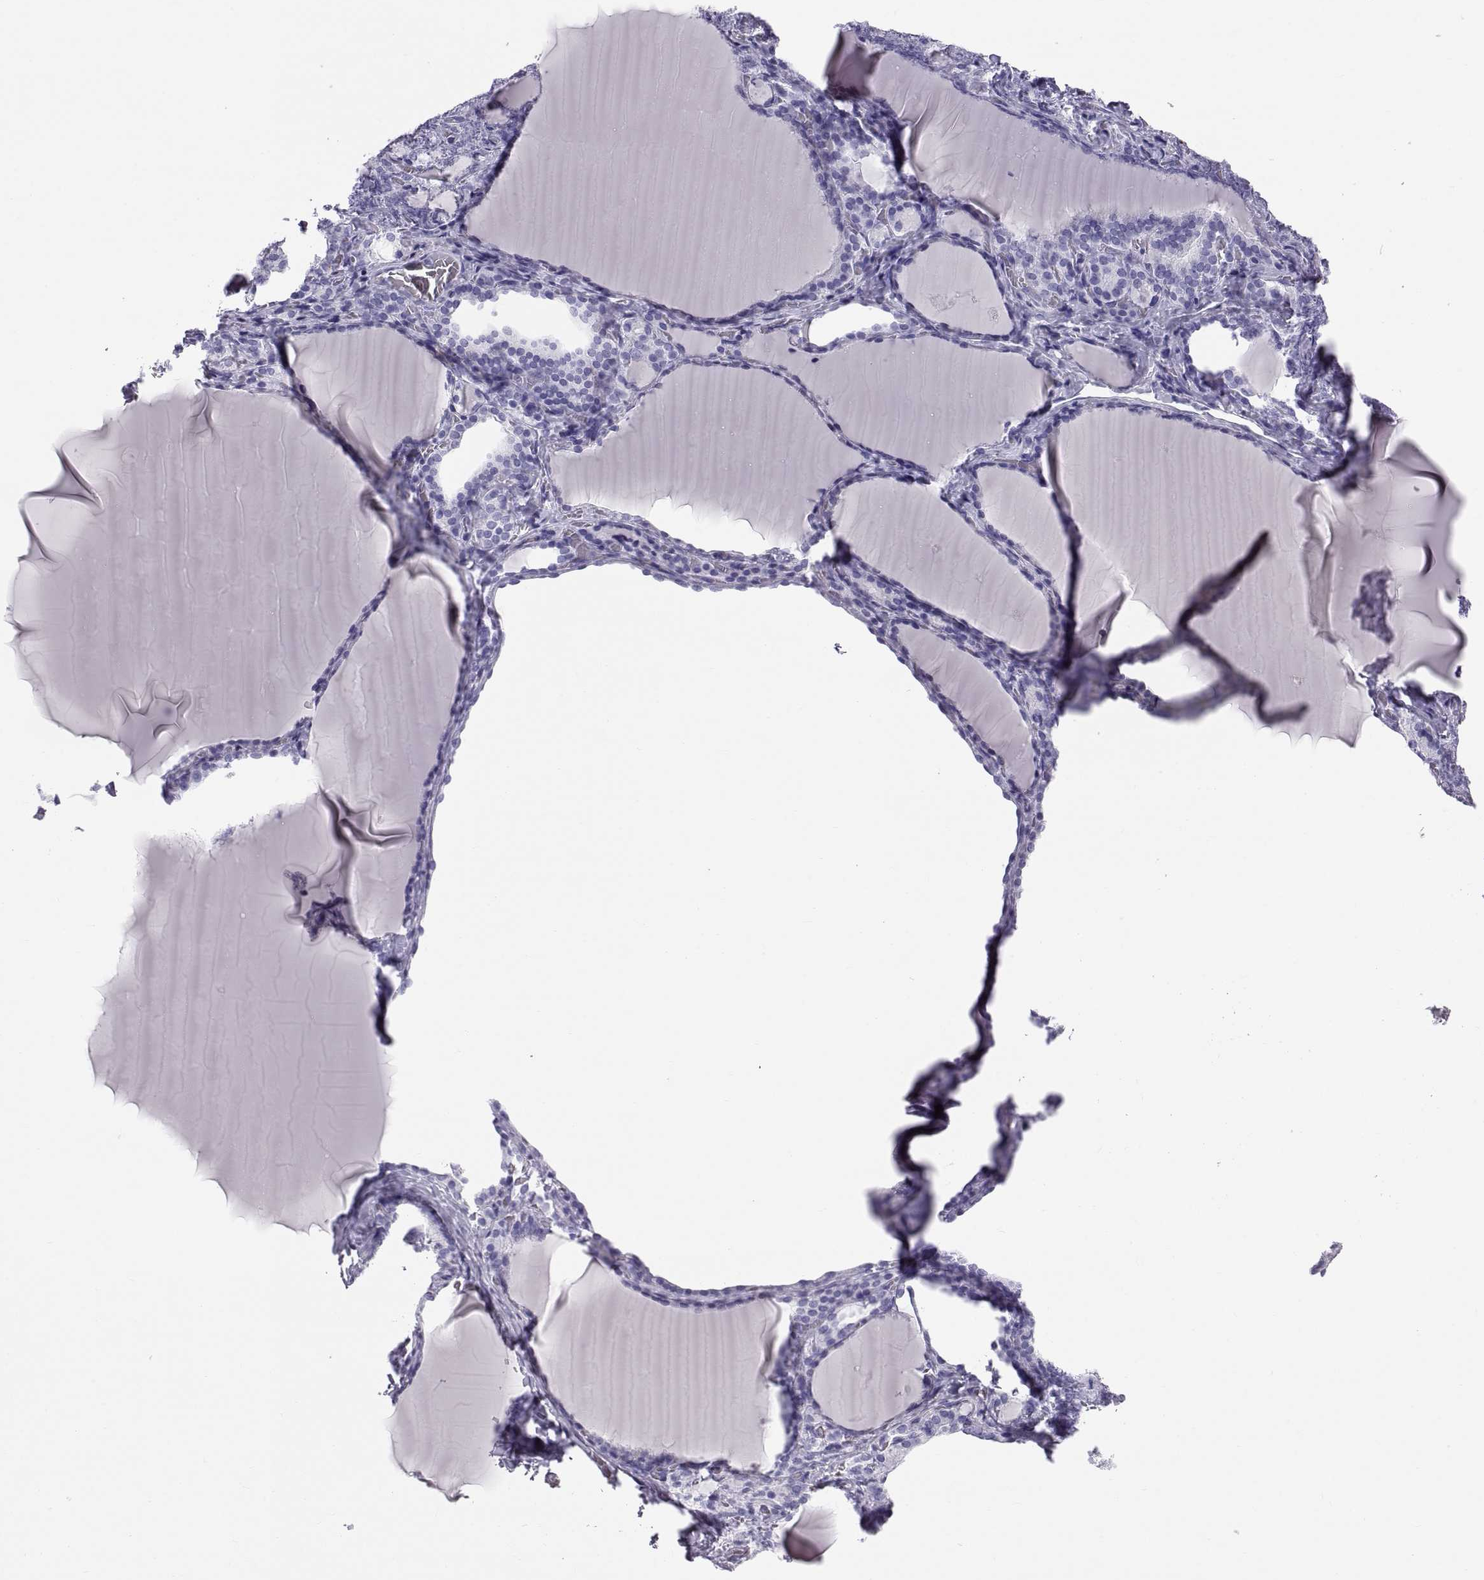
{"staining": {"intensity": "negative", "quantity": "none", "location": "none"}, "tissue": "thyroid gland", "cell_type": "Glandular cells", "image_type": "normal", "snomed": [{"axis": "morphology", "description": "Normal tissue, NOS"}, {"axis": "morphology", "description": "Hyperplasia, NOS"}, {"axis": "topography", "description": "Thyroid gland"}], "caption": "High power microscopy micrograph of an IHC histopathology image of benign thyroid gland, revealing no significant positivity in glandular cells.", "gene": "CT47A10", "patient": {"sex": "female", "age": 27}}